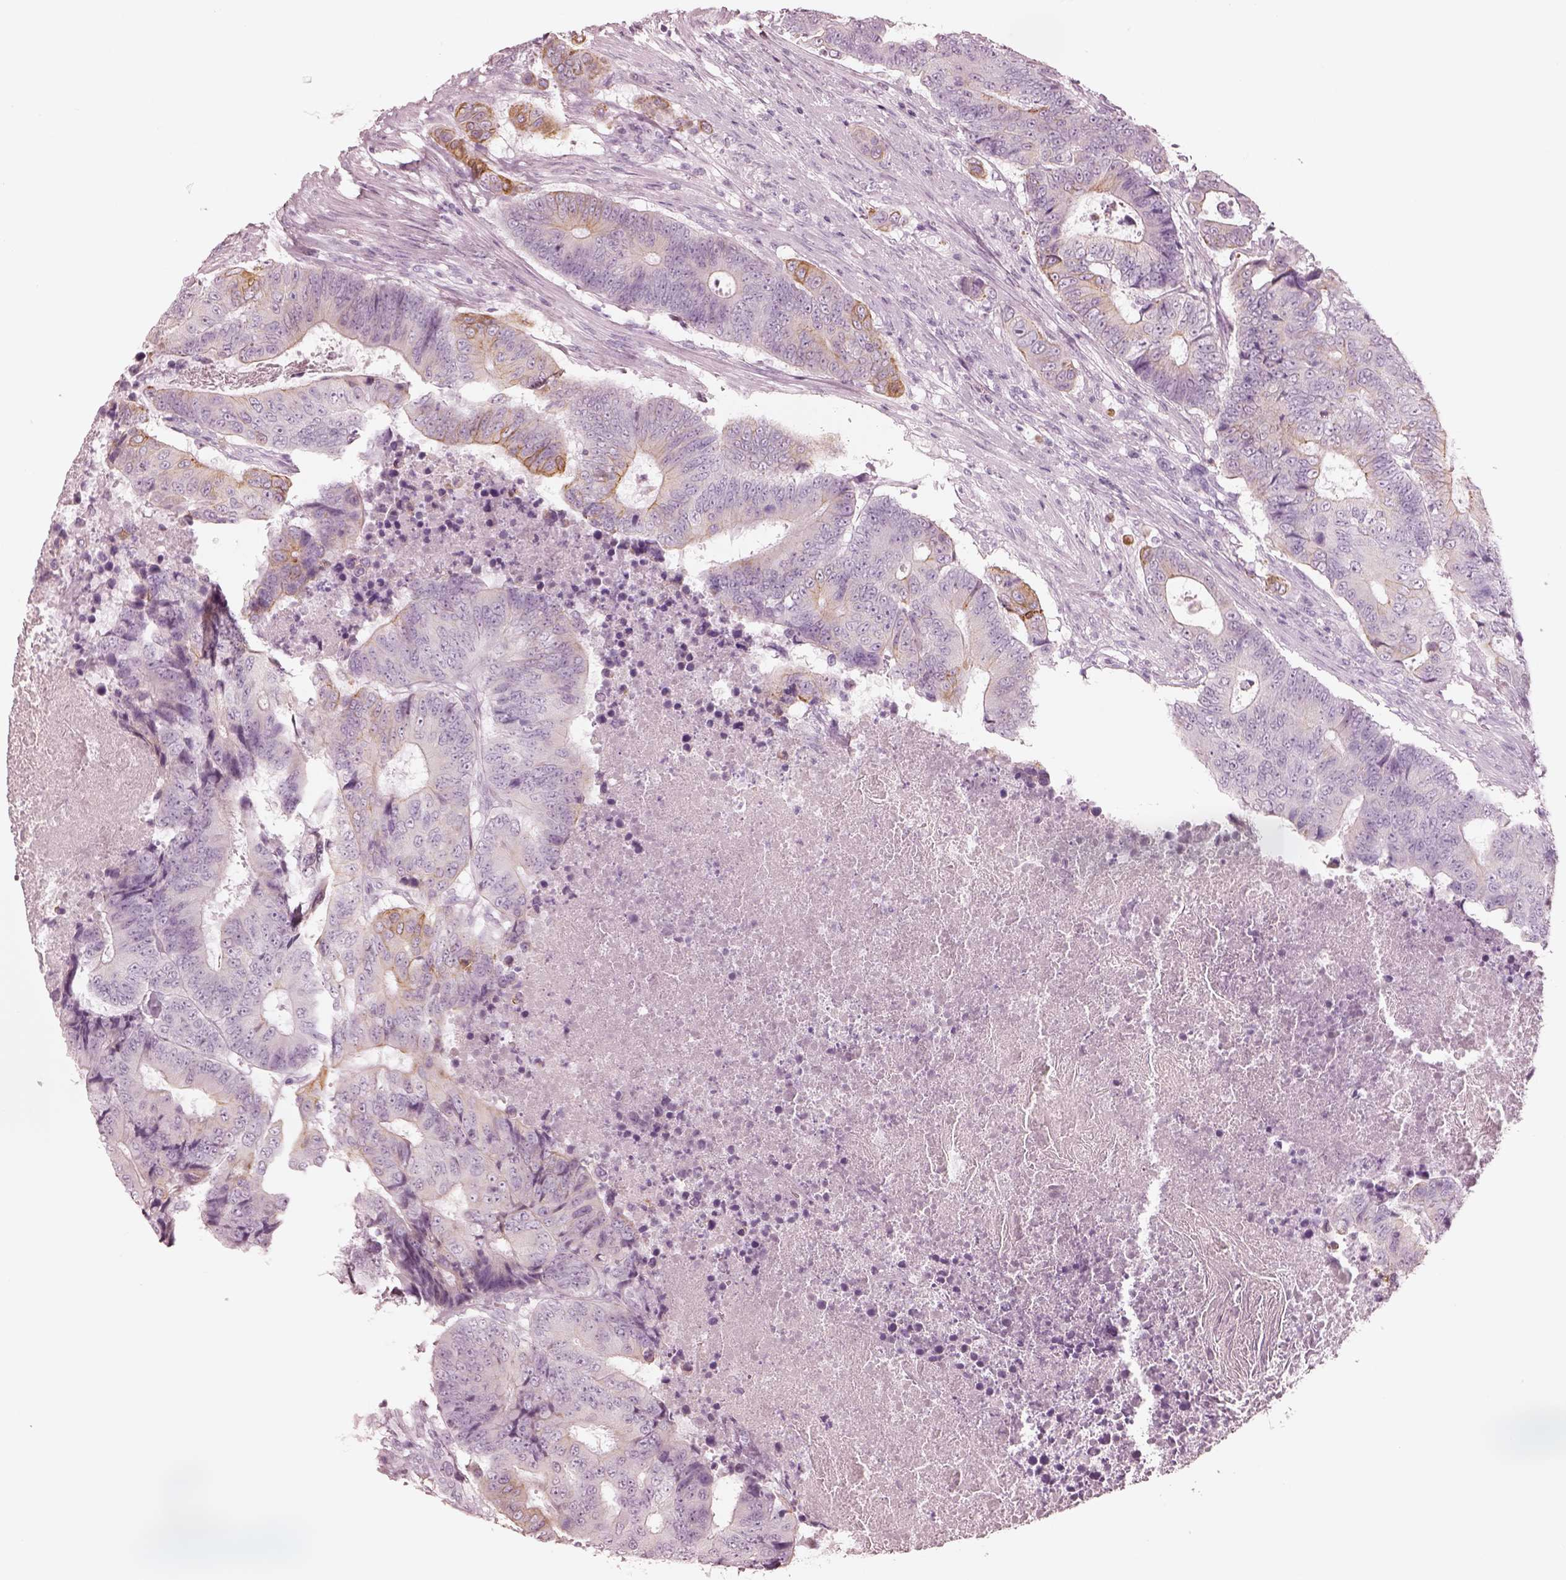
{"staining": {"intensity": "moderate", "quantity": "<25%", "location": "cytoplasmic/membranous"}, "tissue": "colorectal cancer", "cell_type": "Tumor cells", "image_type": "cancer", "snomed": [{"axis": "morphology", "description": "Adenocarcinoma, NOS"}, {"axis": "topography", "description": "Colon"}], "caption": "Protein analysis of adenocarcinoma (colorectal) tissue exhibits moderate cytoplasmic/membranous positivity in approximately <25% of tumor cells. (DAB (3,3'-diaminobenzidine) IHC, brown staining for protein, blue staining for nuclei).", "gene": "PON3", "patient": {"sex": "female", "age": 48}}